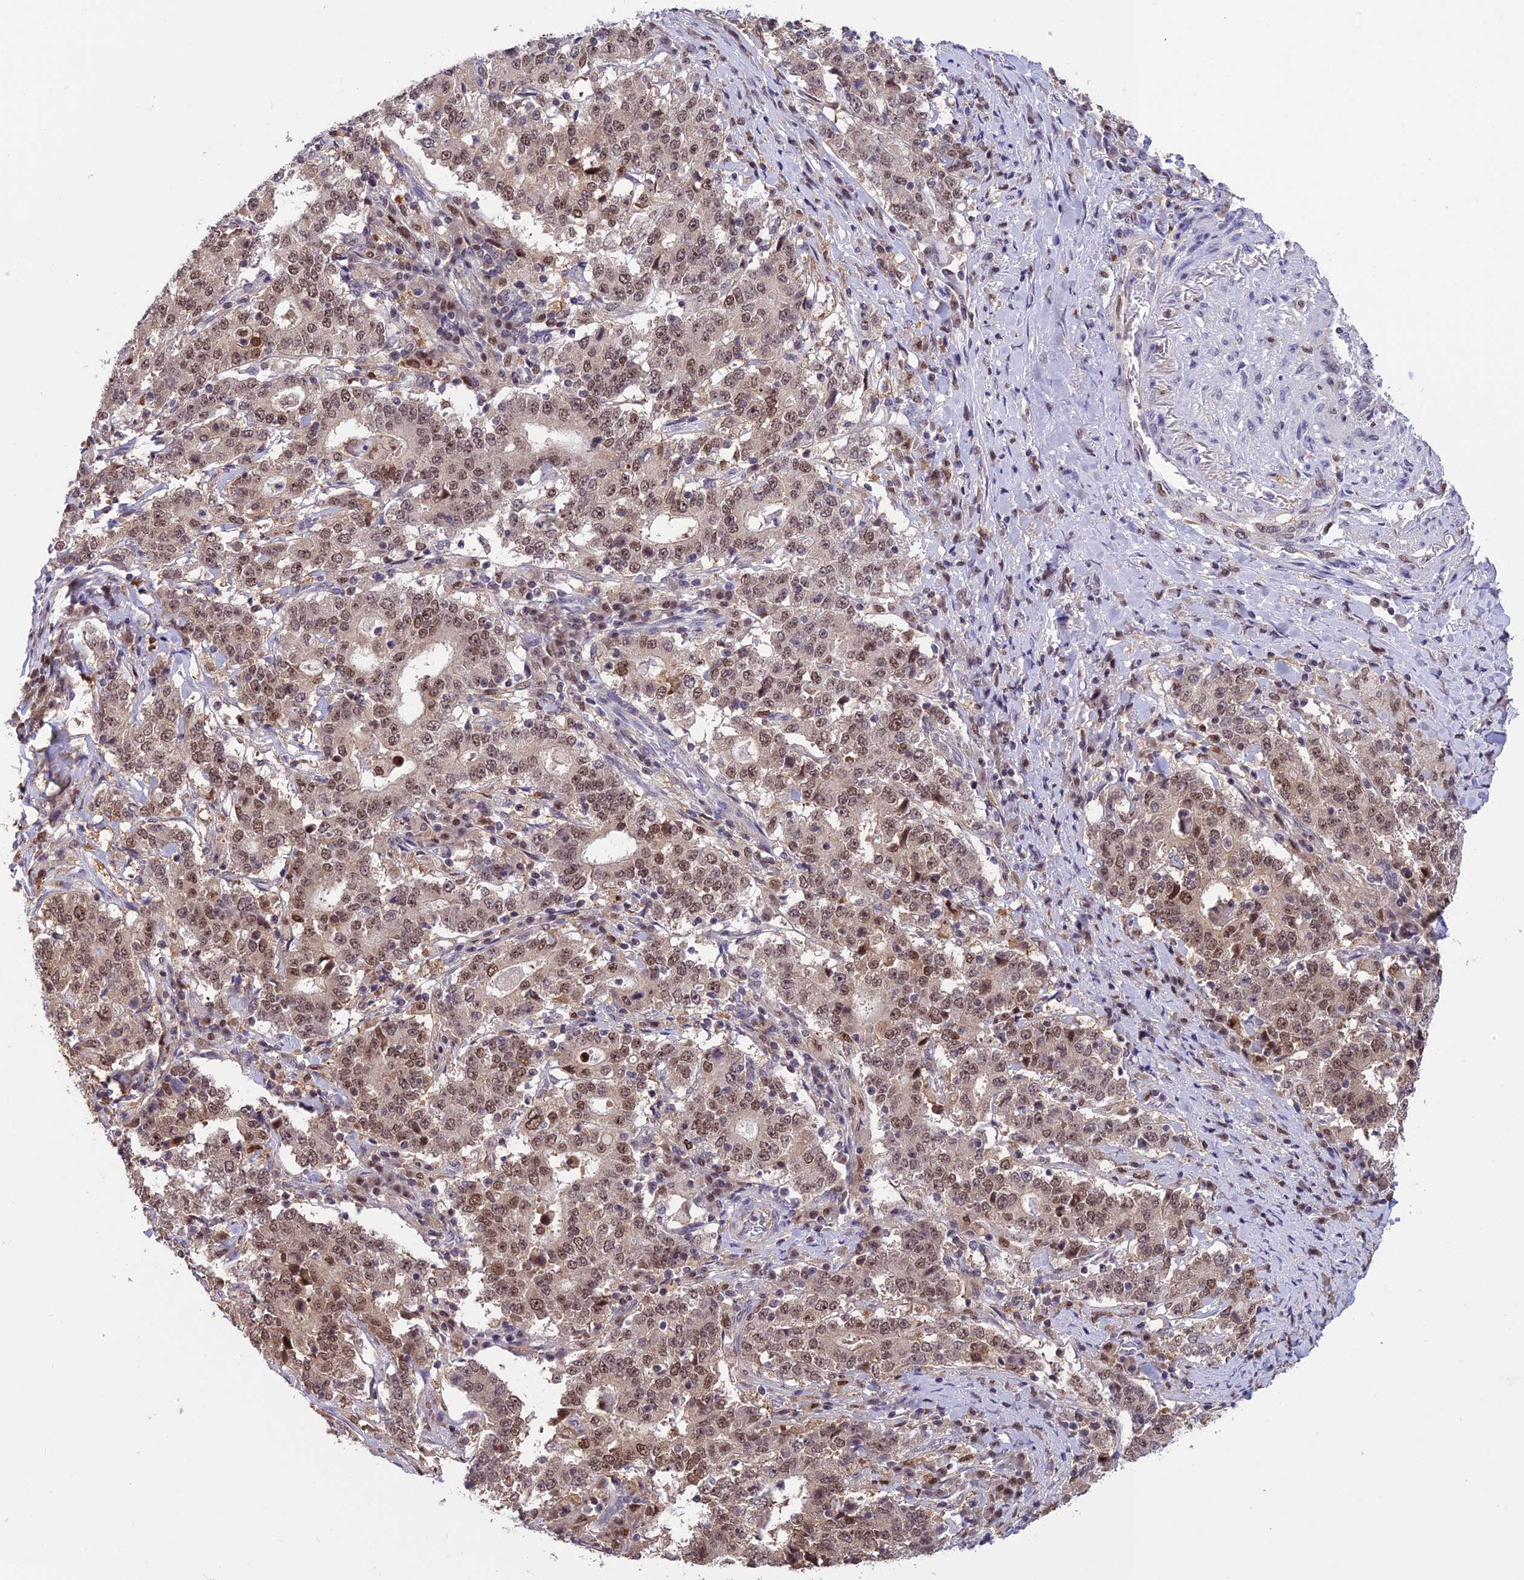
{"staining": {"intensity": "moderate", "quantity": ">75%", "location": "cytoplasmic/membranous,nuclear"}, "tissue": "stomach cancer", "cell_type": "Tumor cells", "image_type": "cancer", "snomed": [{"axis": "morphology", "description": "Adenocarcinoma, NOS"}, {"axis": "topography", "description": "Stomach"}], "caption": "Immunohistochemical staining of human stomach adenocarcinoma demonstrates medium levels of moderate cytoplasmic/membranous and nuclear expression in approximately >75% of tumor cells.", "gene": "MIS12", "patient": {"sex": "male", "age": 59}}